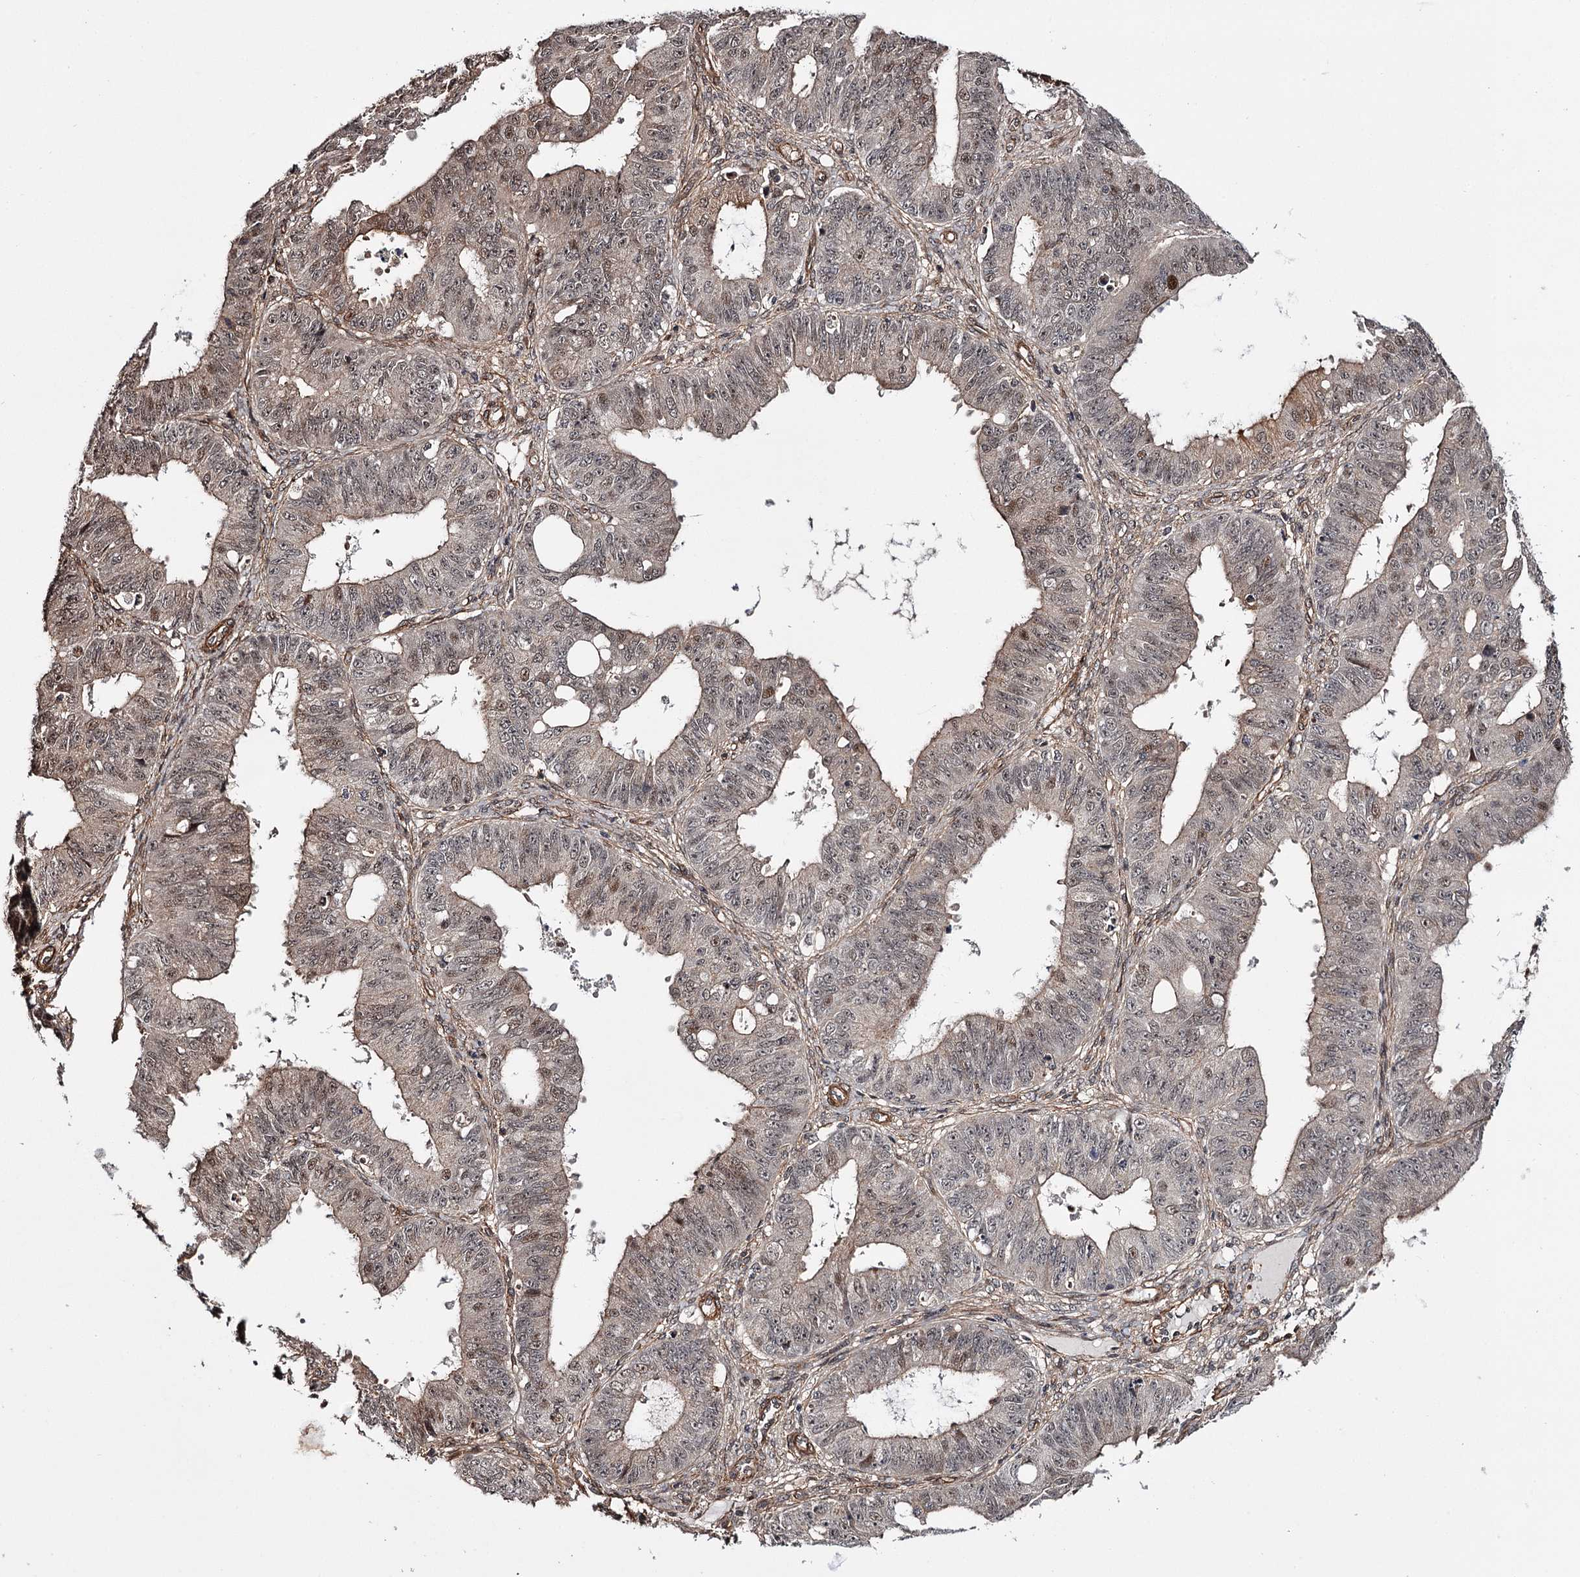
{"staining": {"intensity": "moderate", "quantity": "25%-75%", "location": "cytoplasmic/membranous,nuclear"}, "tissue": "ovarian cancer", "cell_type": "Tumor cells", "image_type": "cancer", "snomed": [{"axis": "morphology", "description": "Carcinoma, endometroid"}, {"axis": "topography", "description": "Appendix"}, {"axis": "topography", "description": "Ovary"}], "caption": "Ovarian cancer (endometroid carcinoma) was stained to show a protein in brown. There is medium levels of moderate cytoplasmic/membranous and nuclear expression in approximately 25%-75% of tumor cells.", "gene": "TTC33", "patient": {"sex": "female", "age": 42}}